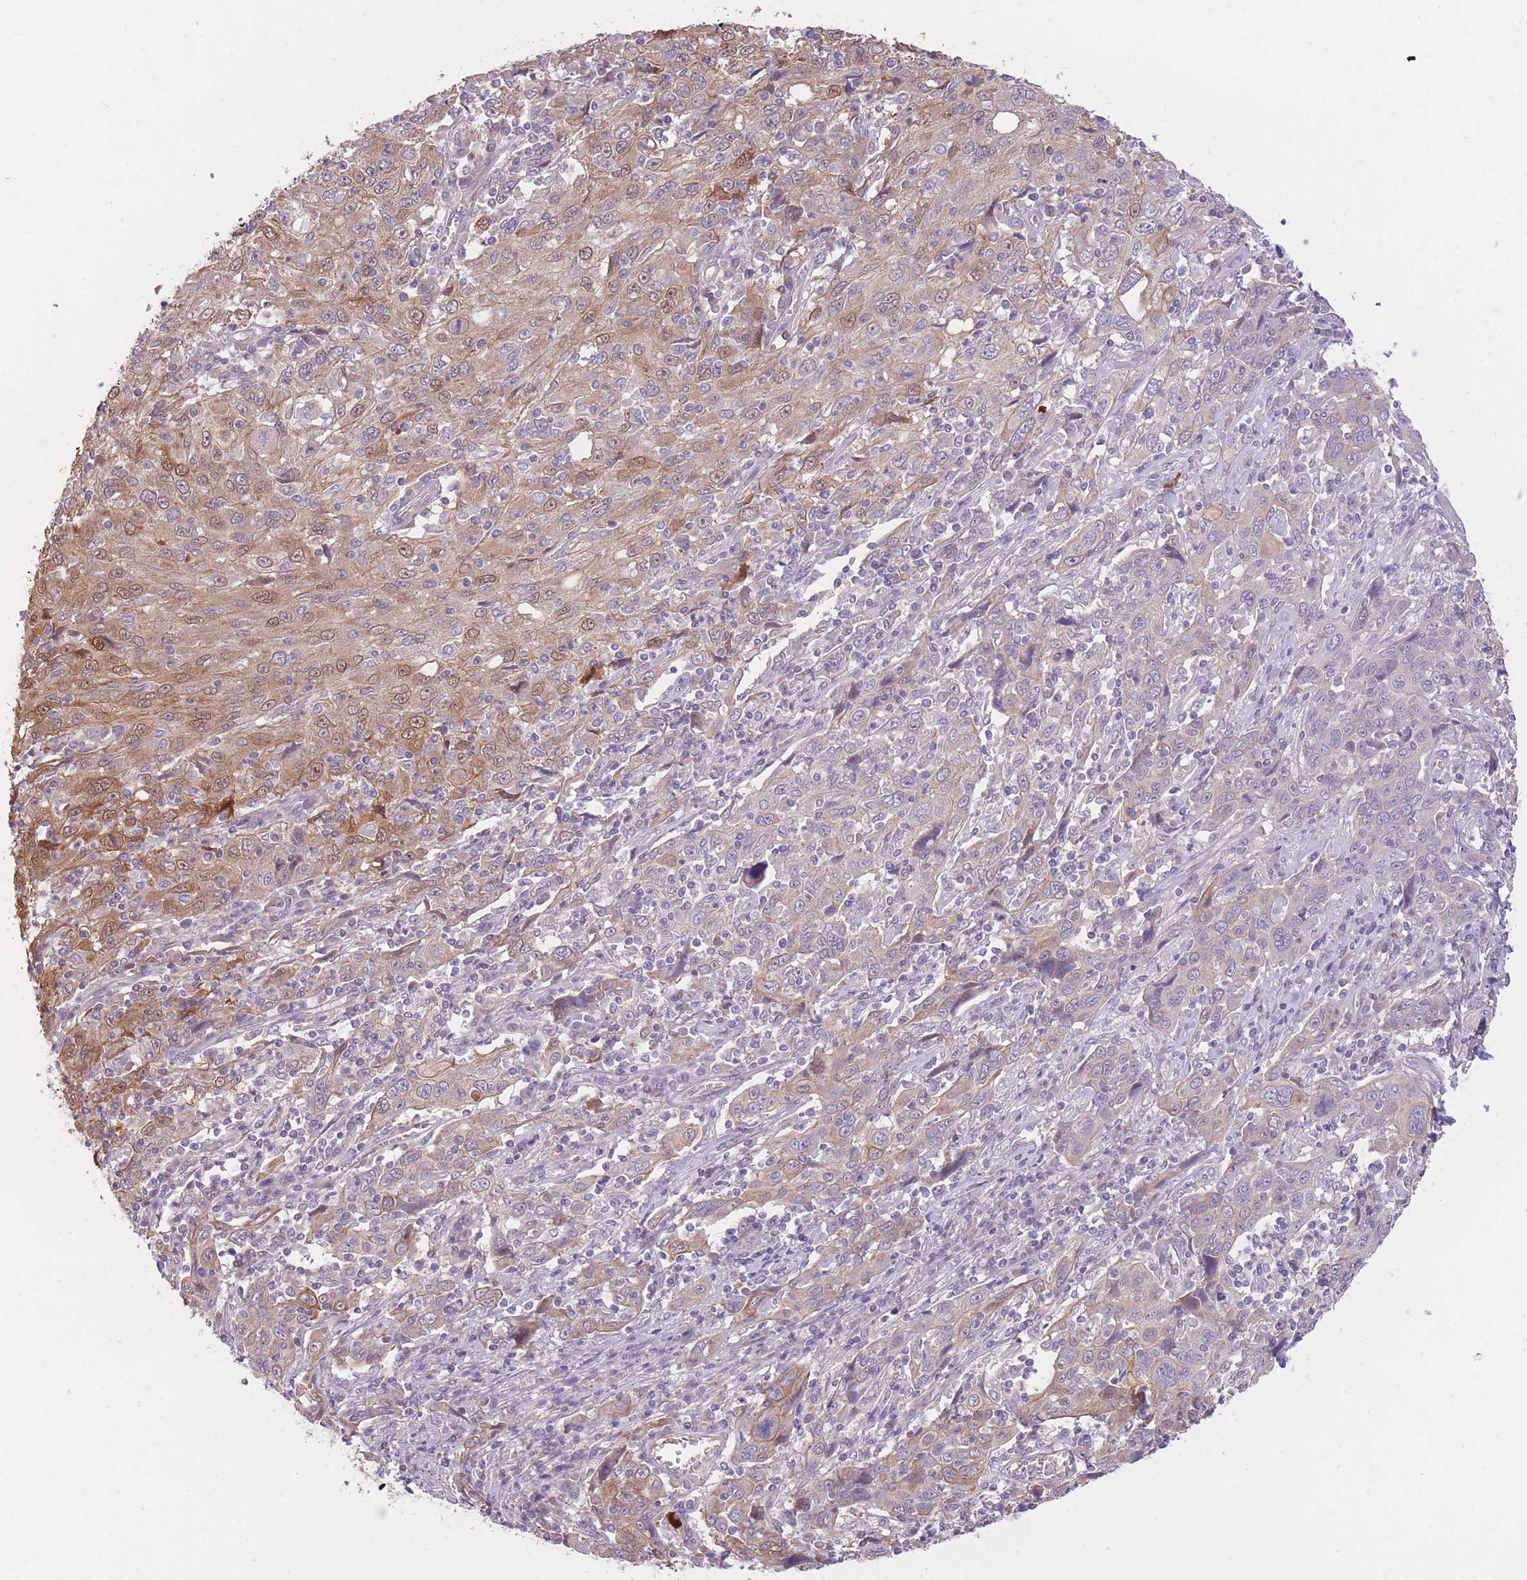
{"staining": {"intensity": "moderate", "quantity": "25%-75%", "location": "cytoplasmic/membranous,nuclear"}, "tissue": "cervical cancer", "cell_type": "Tumor cells", "image_type": "cancer", "snomed": [{"axis": "morphology", "description": "Squamous cell carcinoma, NOS"}, {"axis": "topography", "description": "Cervix"}], "caption": "Cervical cancer stained for a protein (brown) reveals moderate cytoplasmic/membranous and nuclear positive staining in approximately 25%-75% of tumor cells.", "gene": "REV1", "patient": {"sex": "female", "age": 46}}